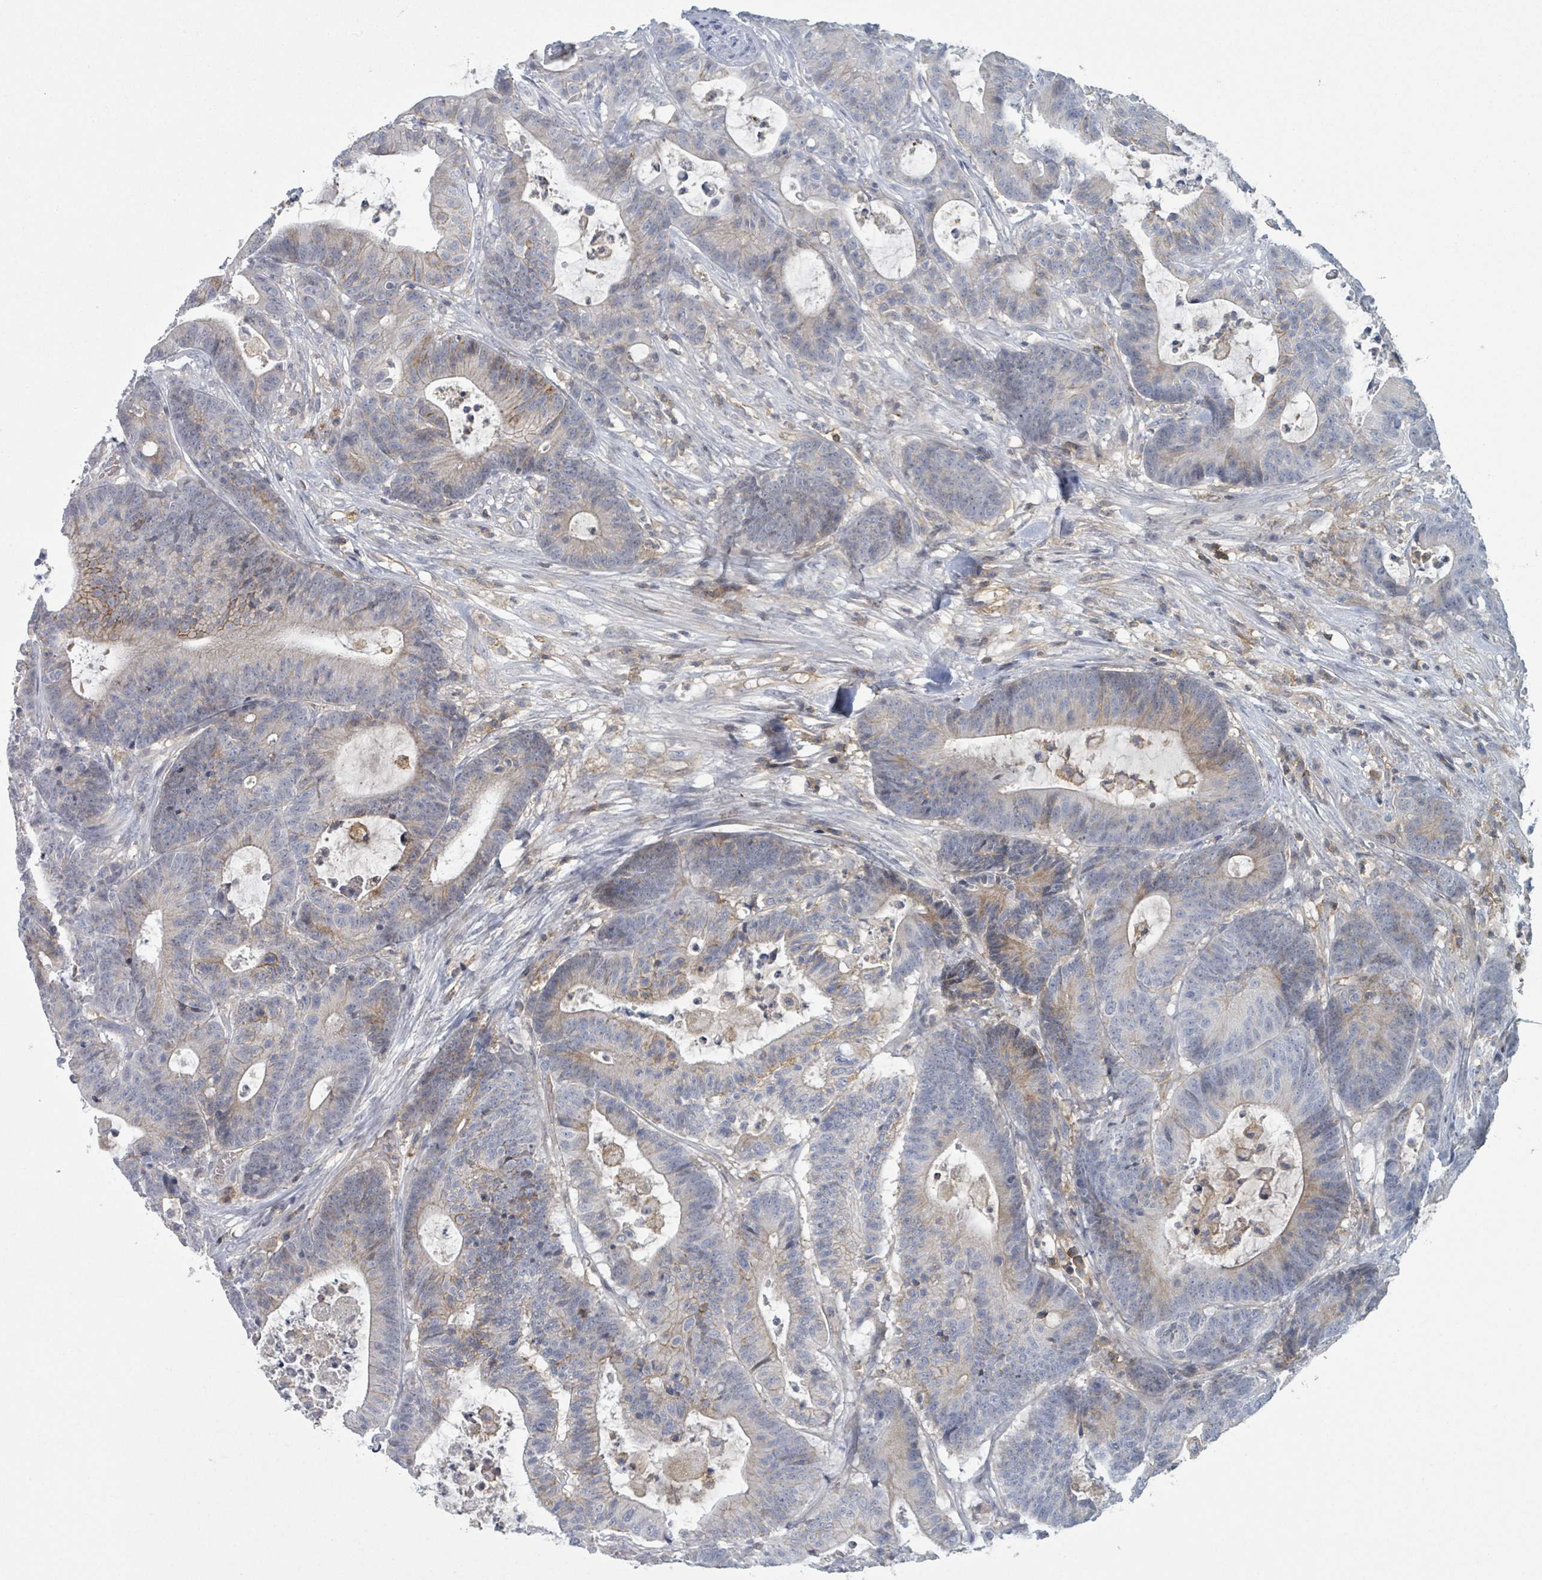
{"staining": {"intensity": "weak", "quantity": "<25%", "location": "cytoplasmic/membranous"}, "tissue": "colorectal cancer", "cell_type": "Tumor cells", "image_type": "cancer", "snomed": [{"axis": "morphology", "description": "Adenocarcinoma, NOS"}, {"axis": "topography", "description": "Colon"}], "caption": "Tumor cells are negative for protein expression in human colorectal cancer. (DAB (3,3'-diaminobenzidine) IHC, high magnification).", "gene": "TNFRSF14", "patient": {"sex": "female", "age": 84}}